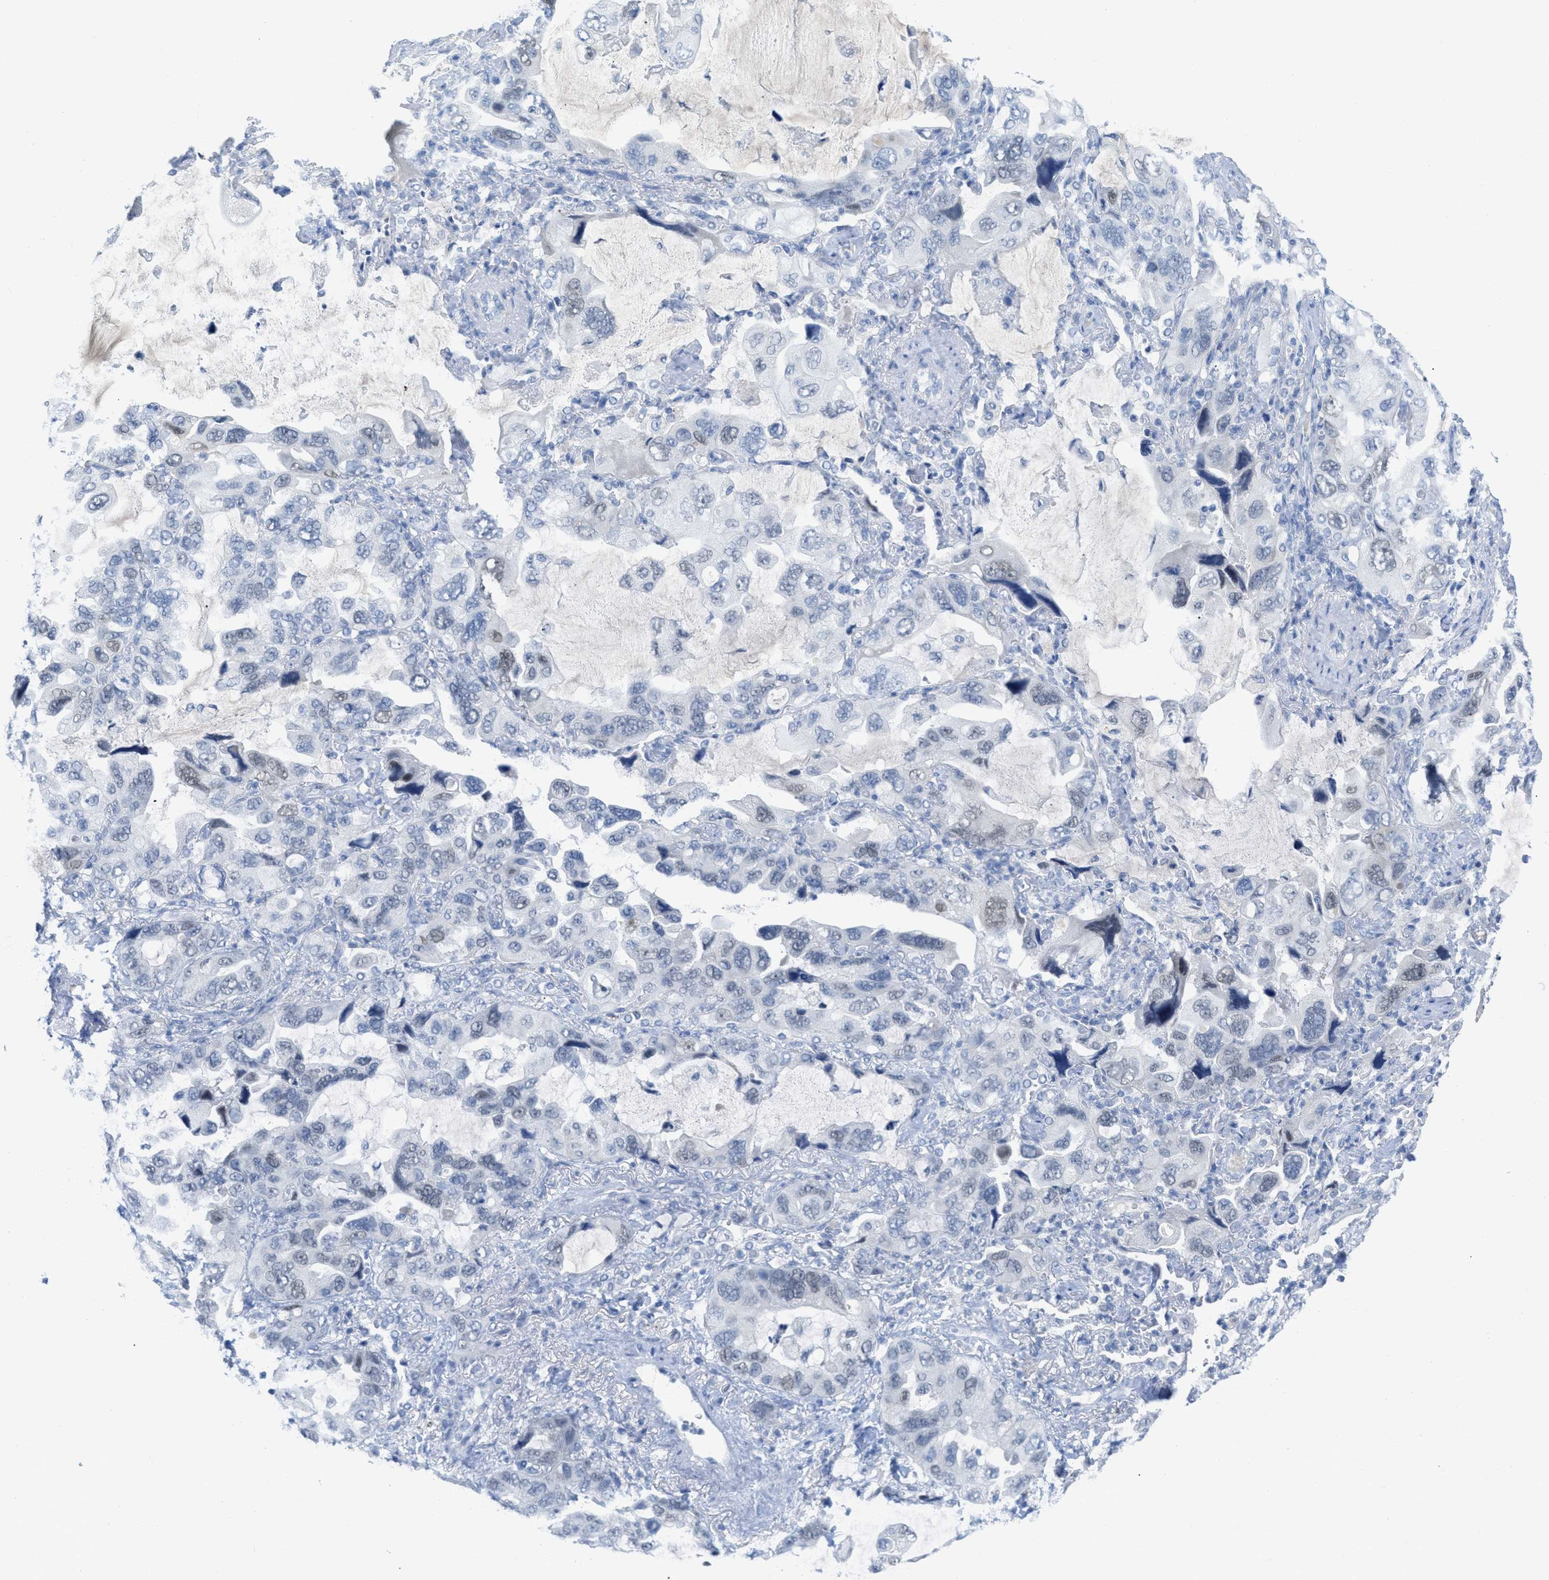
{"staining": {"intensity": "weak", "quantity": "<25%", "location": "nuclear"}, "tissue": "lung cancer", "cell_type": "Tumor cells", "image_type": "cancer", "snomed": [{"axis": "morphology", "description": "Squamous cell carcinoma, NOS"}, {"axis": "topography", "description": "Lung"}], "caption": "The image shows no staining of tumor cells in lung cancer.", "gene": "HSF2", "patient": {"sex": "female", "age": 73}}